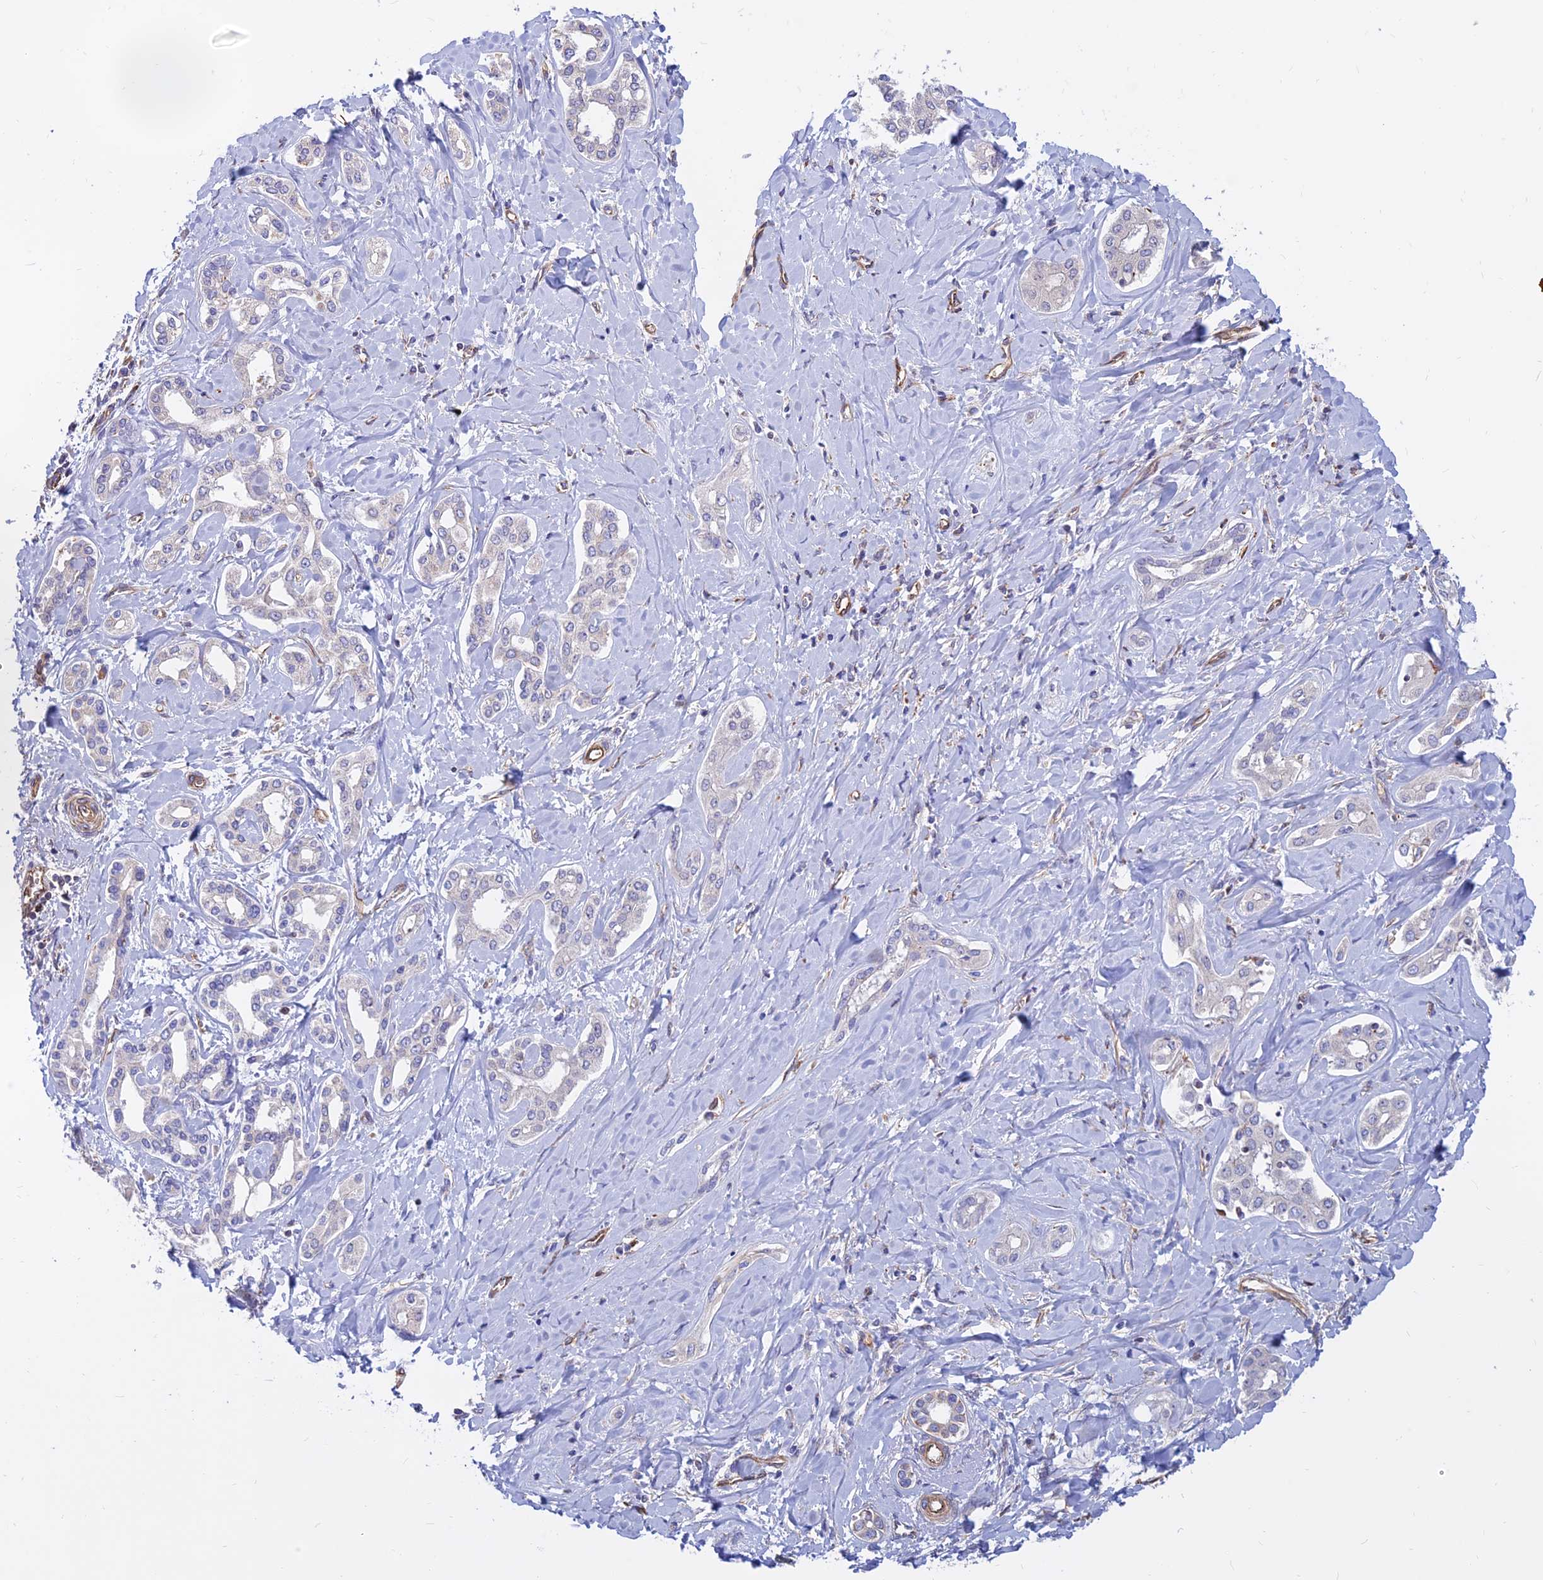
{"staining": {"intensity": "negative", "quantity": "none", "location": "none"}, "tissue": "liver cancer", "cell_type": "Tumor cells", "image_type": "cancer", "snomed": [{"axis": "morphology", "description": "Cholangiocarcinoma"}, {"axis": "topography", "description": "Liver"}], "caption": "This is a micrograph of immunohistochemistry staining of cholangiocarcinoma (liver), which shows no positivity in tumor cells.", "gene": "CDK18", "patient": {"sex": "female", "age": 77}}